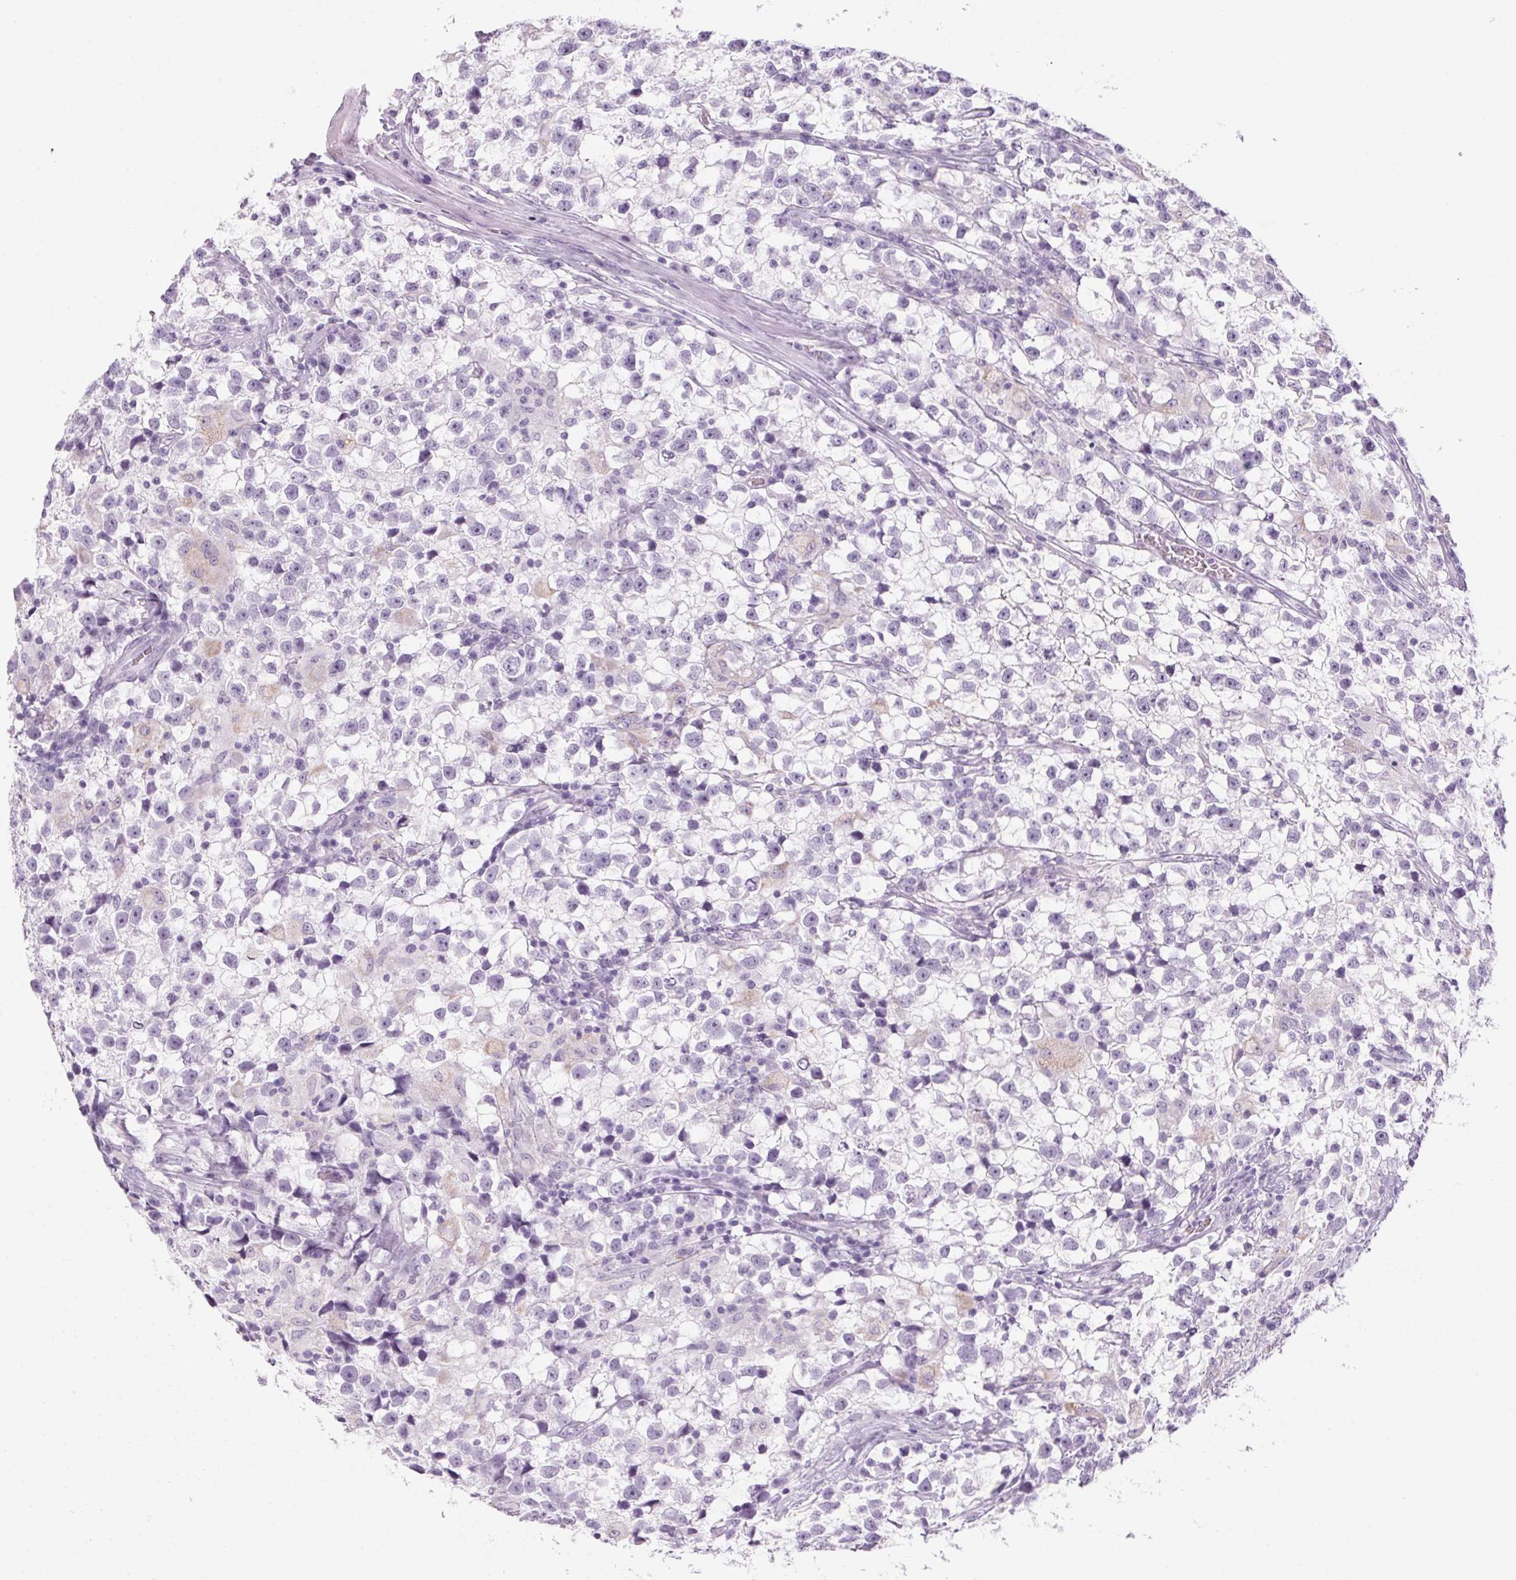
{"staining": {"intensity": "negative", "quantity": "none", "location": "none"}, "tissue": "testis cancer", "cell_type": "Tumor cells", "image_type": "cancer", "snomed": [{"axis": "morphology", "description": "Seminoma, NOS"}, {"axis": "topography", "description": "Testis"}], "caption": "DAB (3,3'-diaminobenzidine) immunohistochemical staining of testis cancer displays no significant positivity in tumor cells.", "gene": "RPTN", "patient": {"sex": "male", "age": 31}}